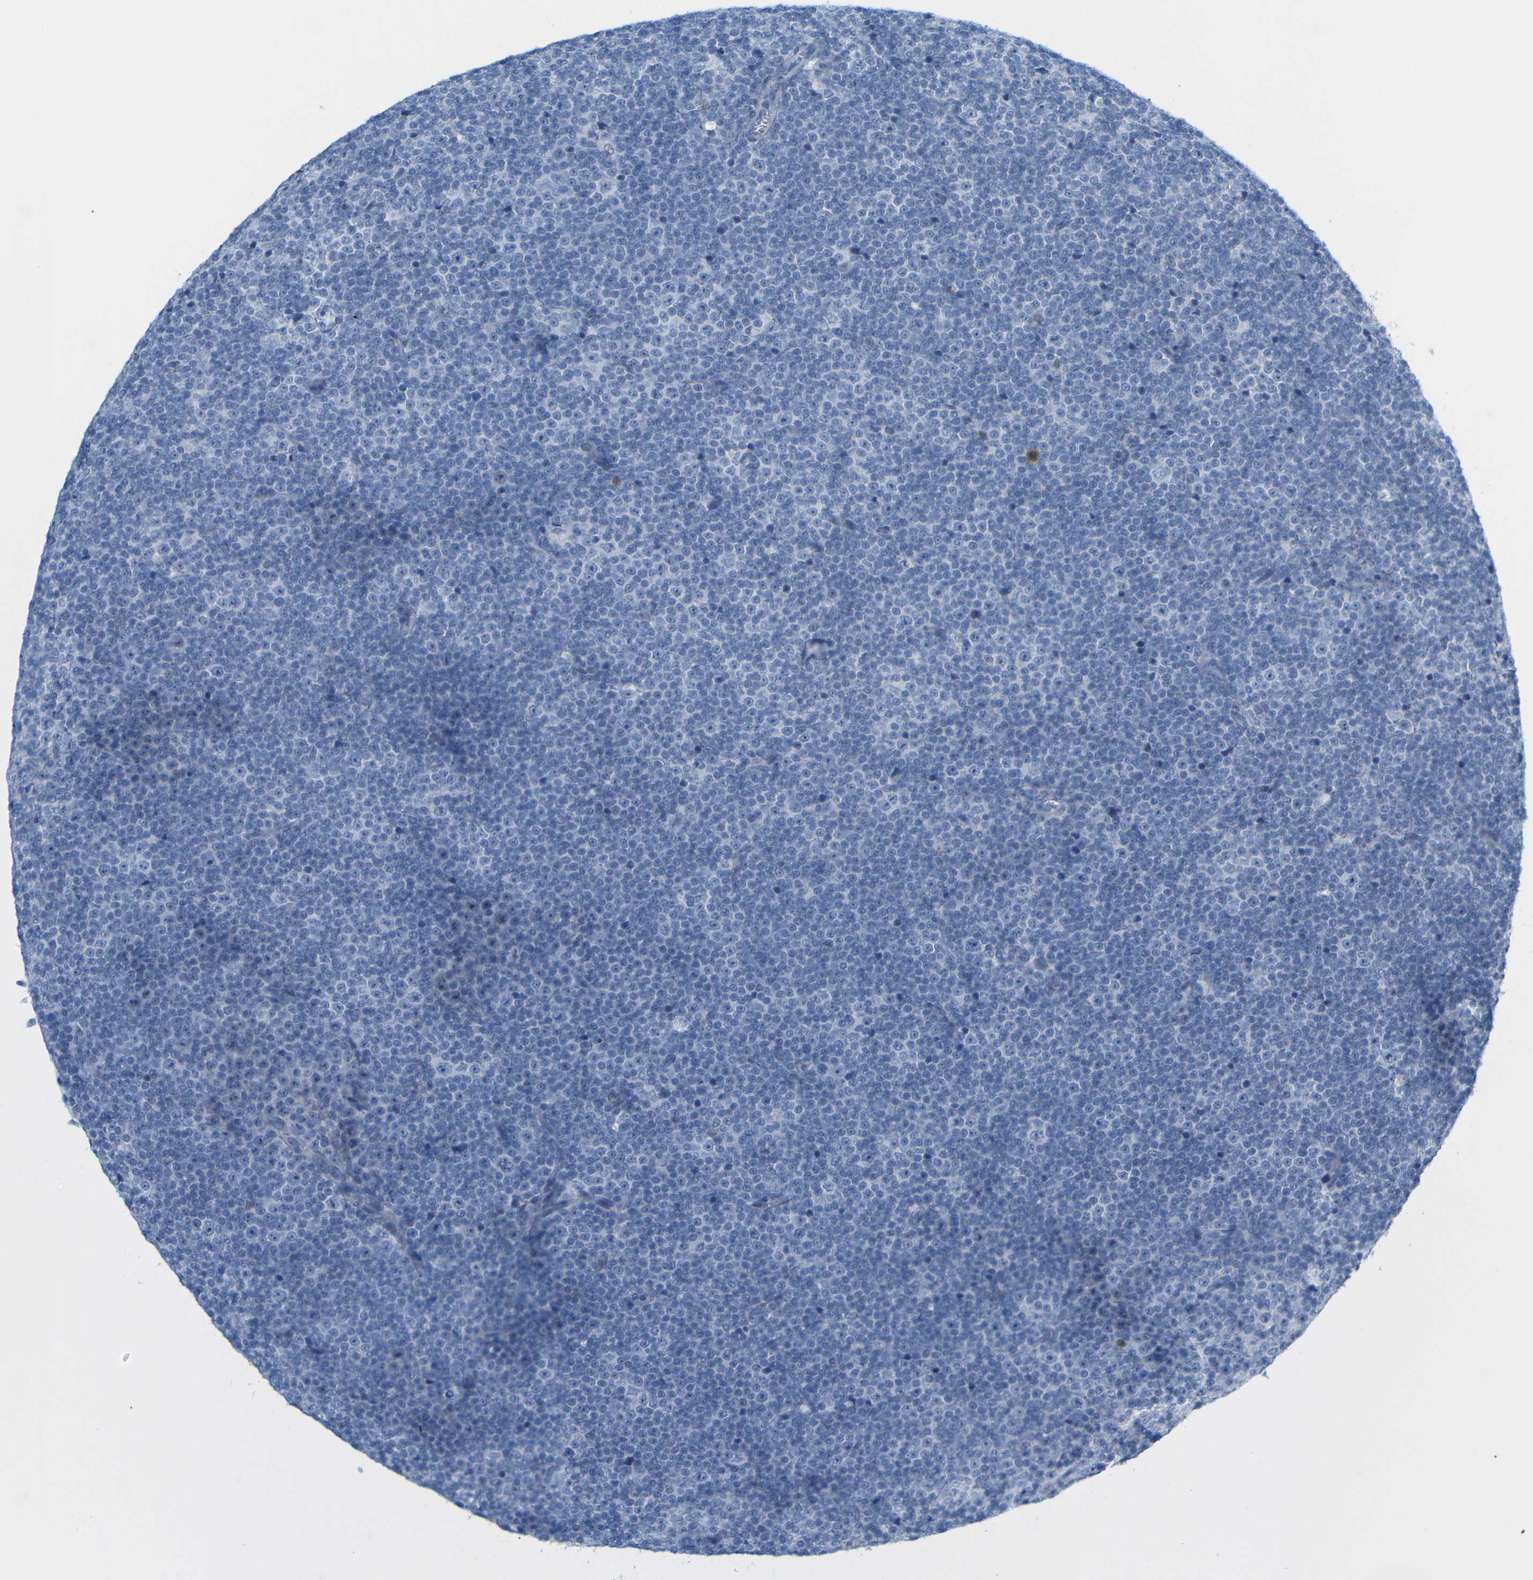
{"staining": {"intensity": "negative", "quantity": "none", "location": "none"}, "tissue": "lymphoma", "cell_type": "Tumor cells", "image_type": "cancer", "snomed": [{"axis": "morphology", "description": "Malignant lymphoma, non-Hodgkin's type, Low grade"}, {"axis": "topography", "description": "Lymph node"}], "caption": "Tumor cells show no significant protein positivity in malignant lymphoma, non-Hodgkin's type (low-grade).", "gene": "MT1A", "patient": {"sex": "female", "age": 67}}